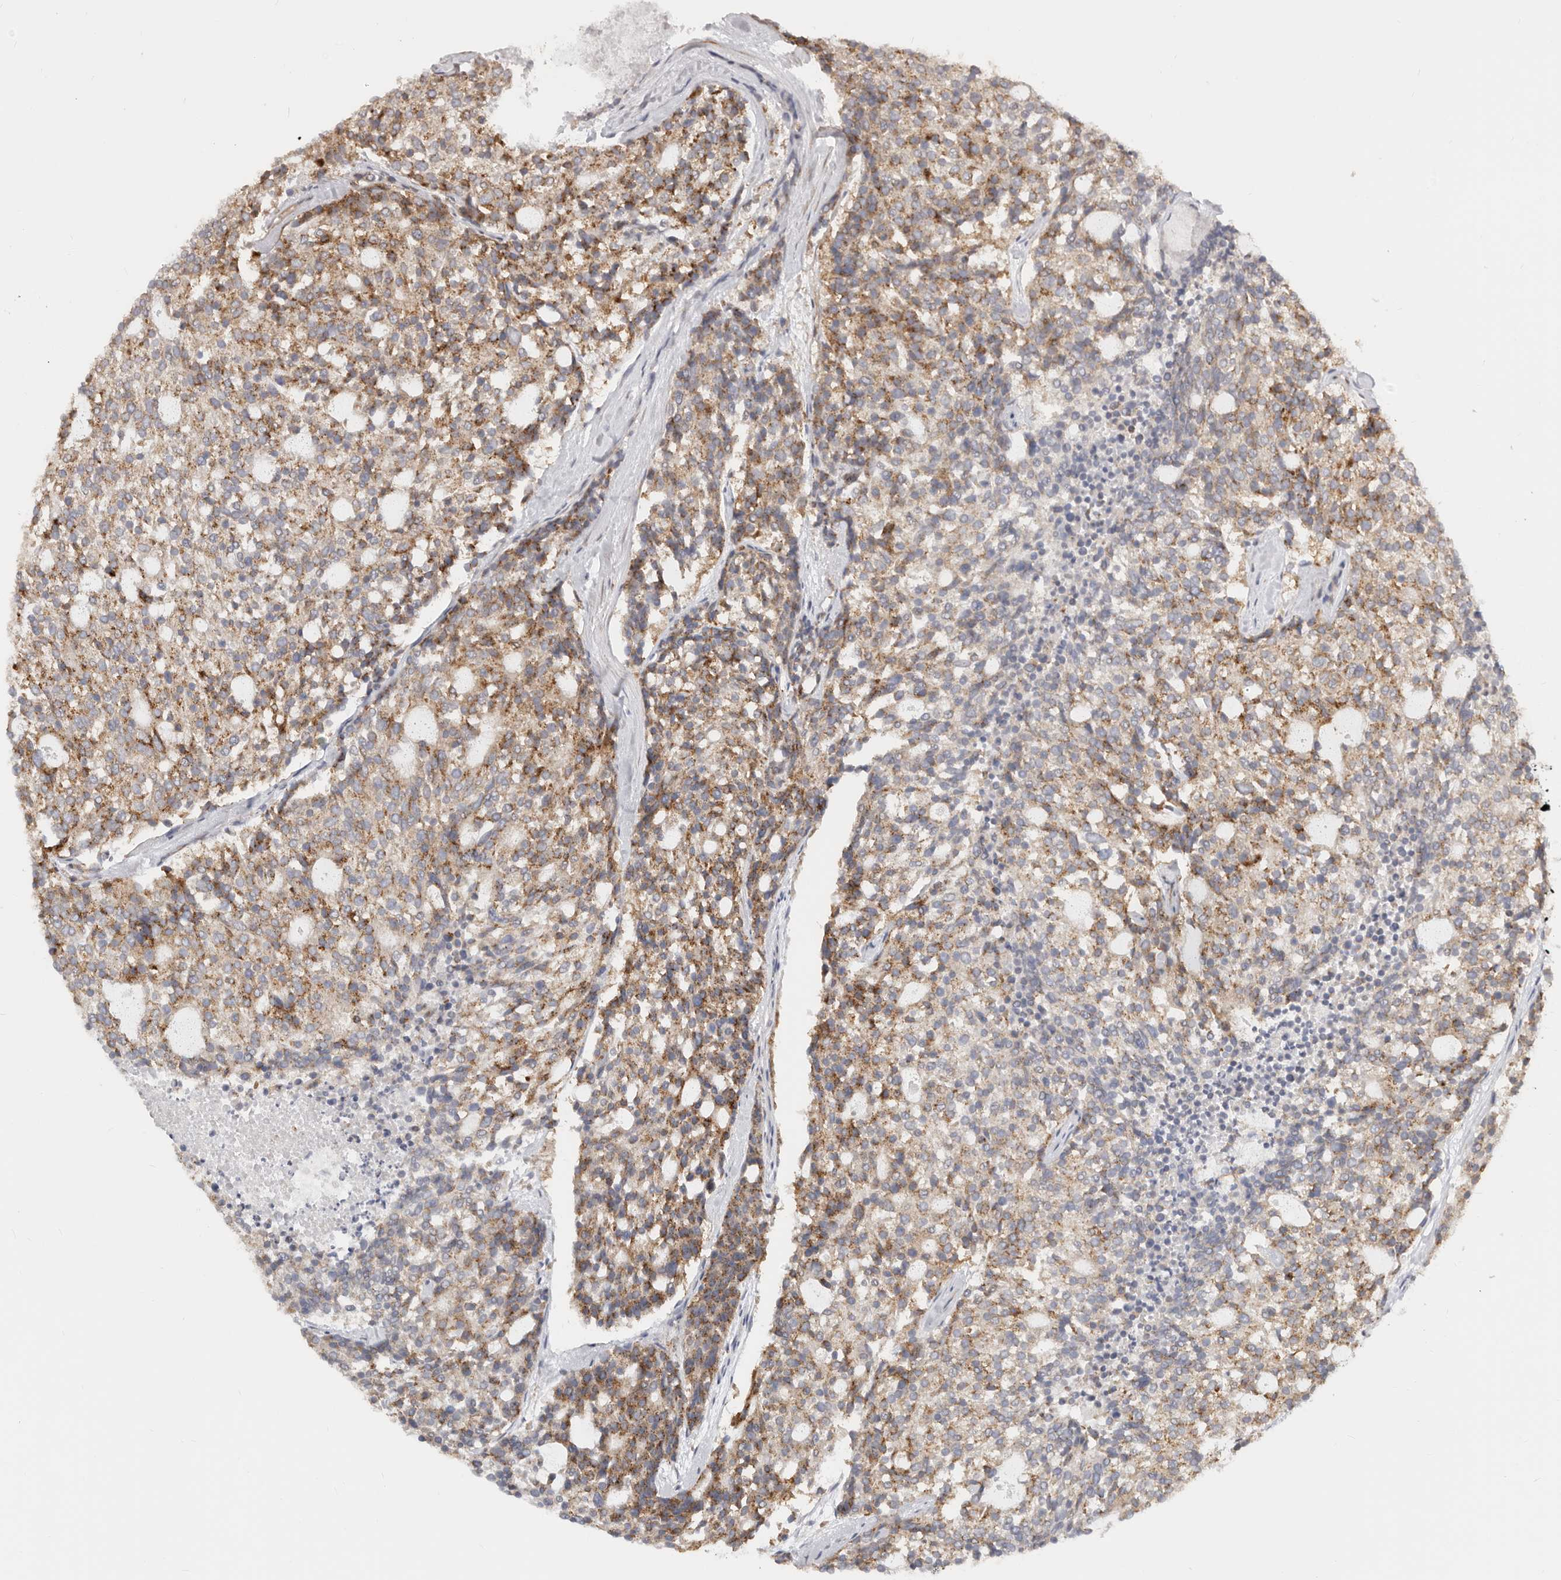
{"staining": {"intensity": "moderate", "quantity": "25%-75%", "location": "cytoplasmic/membranous"}, "tissue": "carcinoid", "cell_type": "Tumor cells", "image_type": "cancer", "snomed": [{"axis": "morphology", "description": "Carcinoid, malignant, NOS"}, {"axis": "topography", "description": "Pancreas"}], "caption": "Carcinoid stained with immunohistochemistry exhibits moderate cytoplasmic/membranous staining in about 25%-75% of tumor cells.", "gene": "RABAC1", "patient": {"sex": "female", "age": 54}}